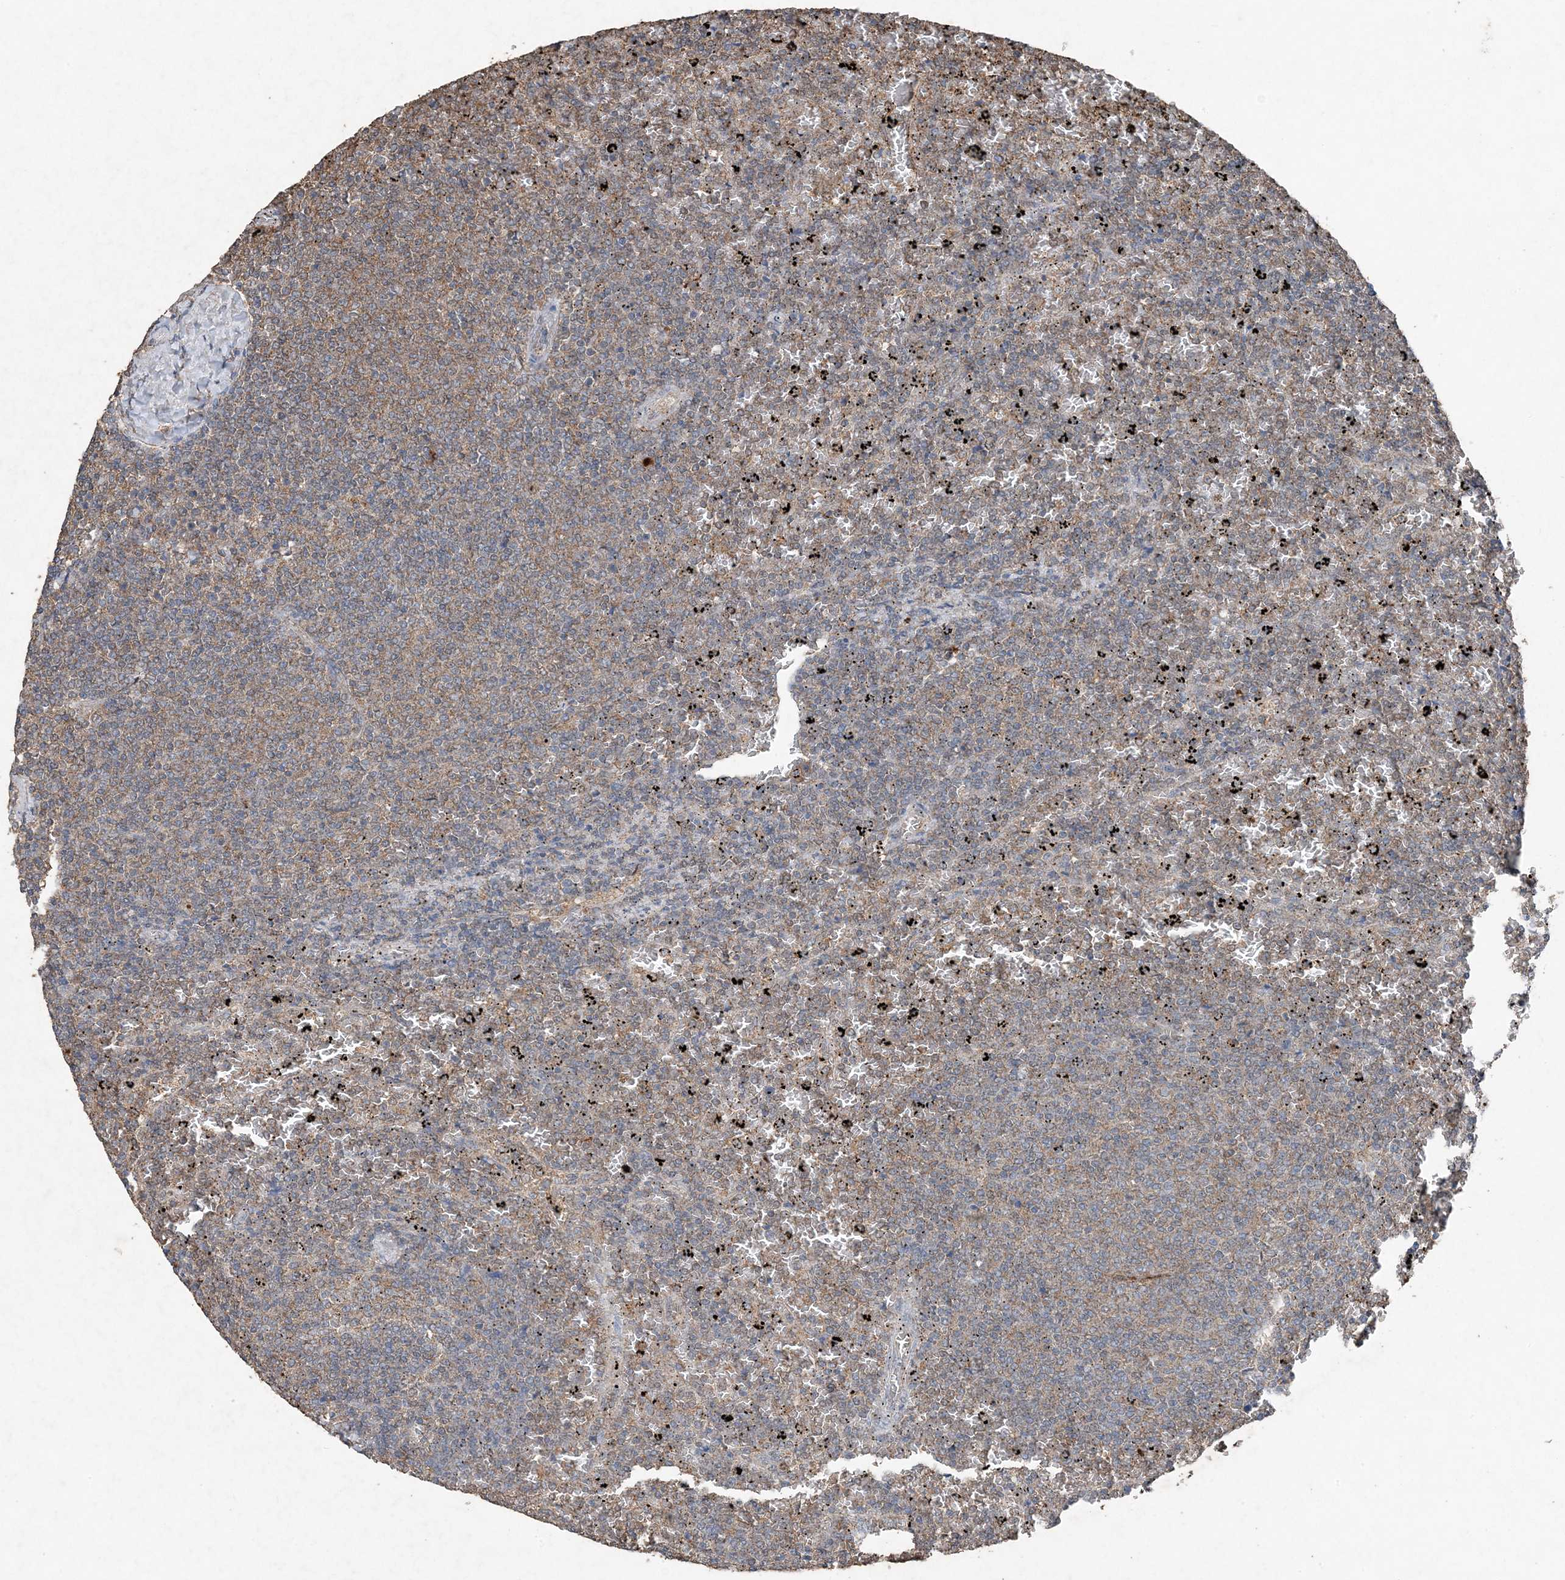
{"staining": {"intensity": "weak", "quantity": "<25%", "location": "cytoplasmic/membranous"}, "tissue": "lymphoma", "cell_type": "Tumor cells", "image_type": "cancer", "snomed": [{"axis": "morphology", "description": "Malignant lymphoma, non-Hodgkin's type, Low grade"}, {"axis": "topography", "description": "Spleen"}], "caption": "DAB (3,3'-diaminobenzidine) immunohistochemical staining of human lymphoma exhibits no significant expression in tumor cells.", "gene": "FCN3", "patient": {"sex": "female", "age": 77}}